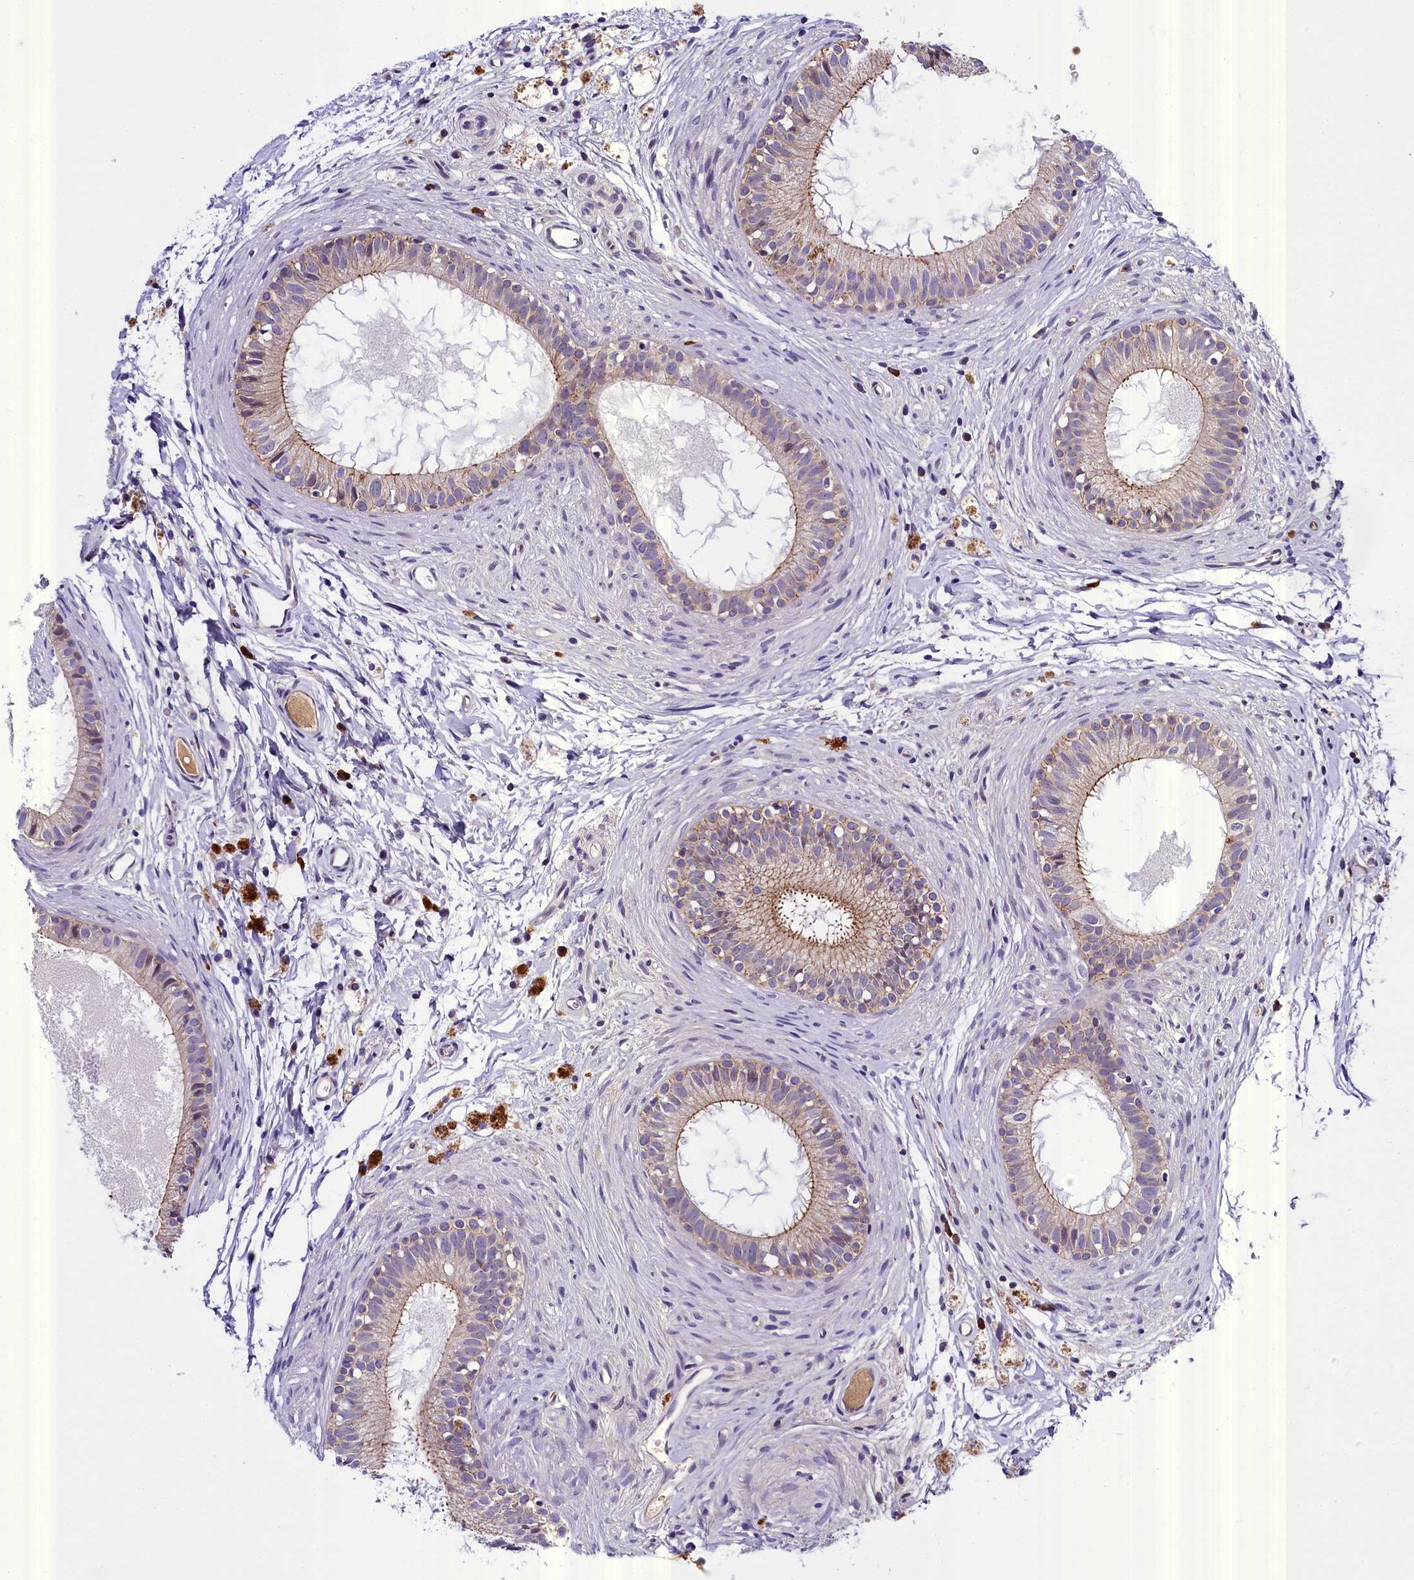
{"staining": {"intensity": "weak", "quantity": "25%-75%", "location": "cytoplasmic/membranous"}, "tissue": "epididymis", "cell_type": "Glandular cells", "image_type": "normal", "snomed": [{"axis": "morphology", "description": "Normal tissue, NOS"}, {"axis": "topography", "description": "Epididymis"}], "caption": "Immunohistochemical staining of unremarkable epididymis shows low levels of weak cytoplasmic/membranous expression in about 25%-75% of glandular cells. The staining is performed using DAB brown chromogen to label protein expression. The nuclei are counter-stained blue using hematoxylin.", "gene": "ENKD1", "patient": {"sex": "male", "age": 80}}